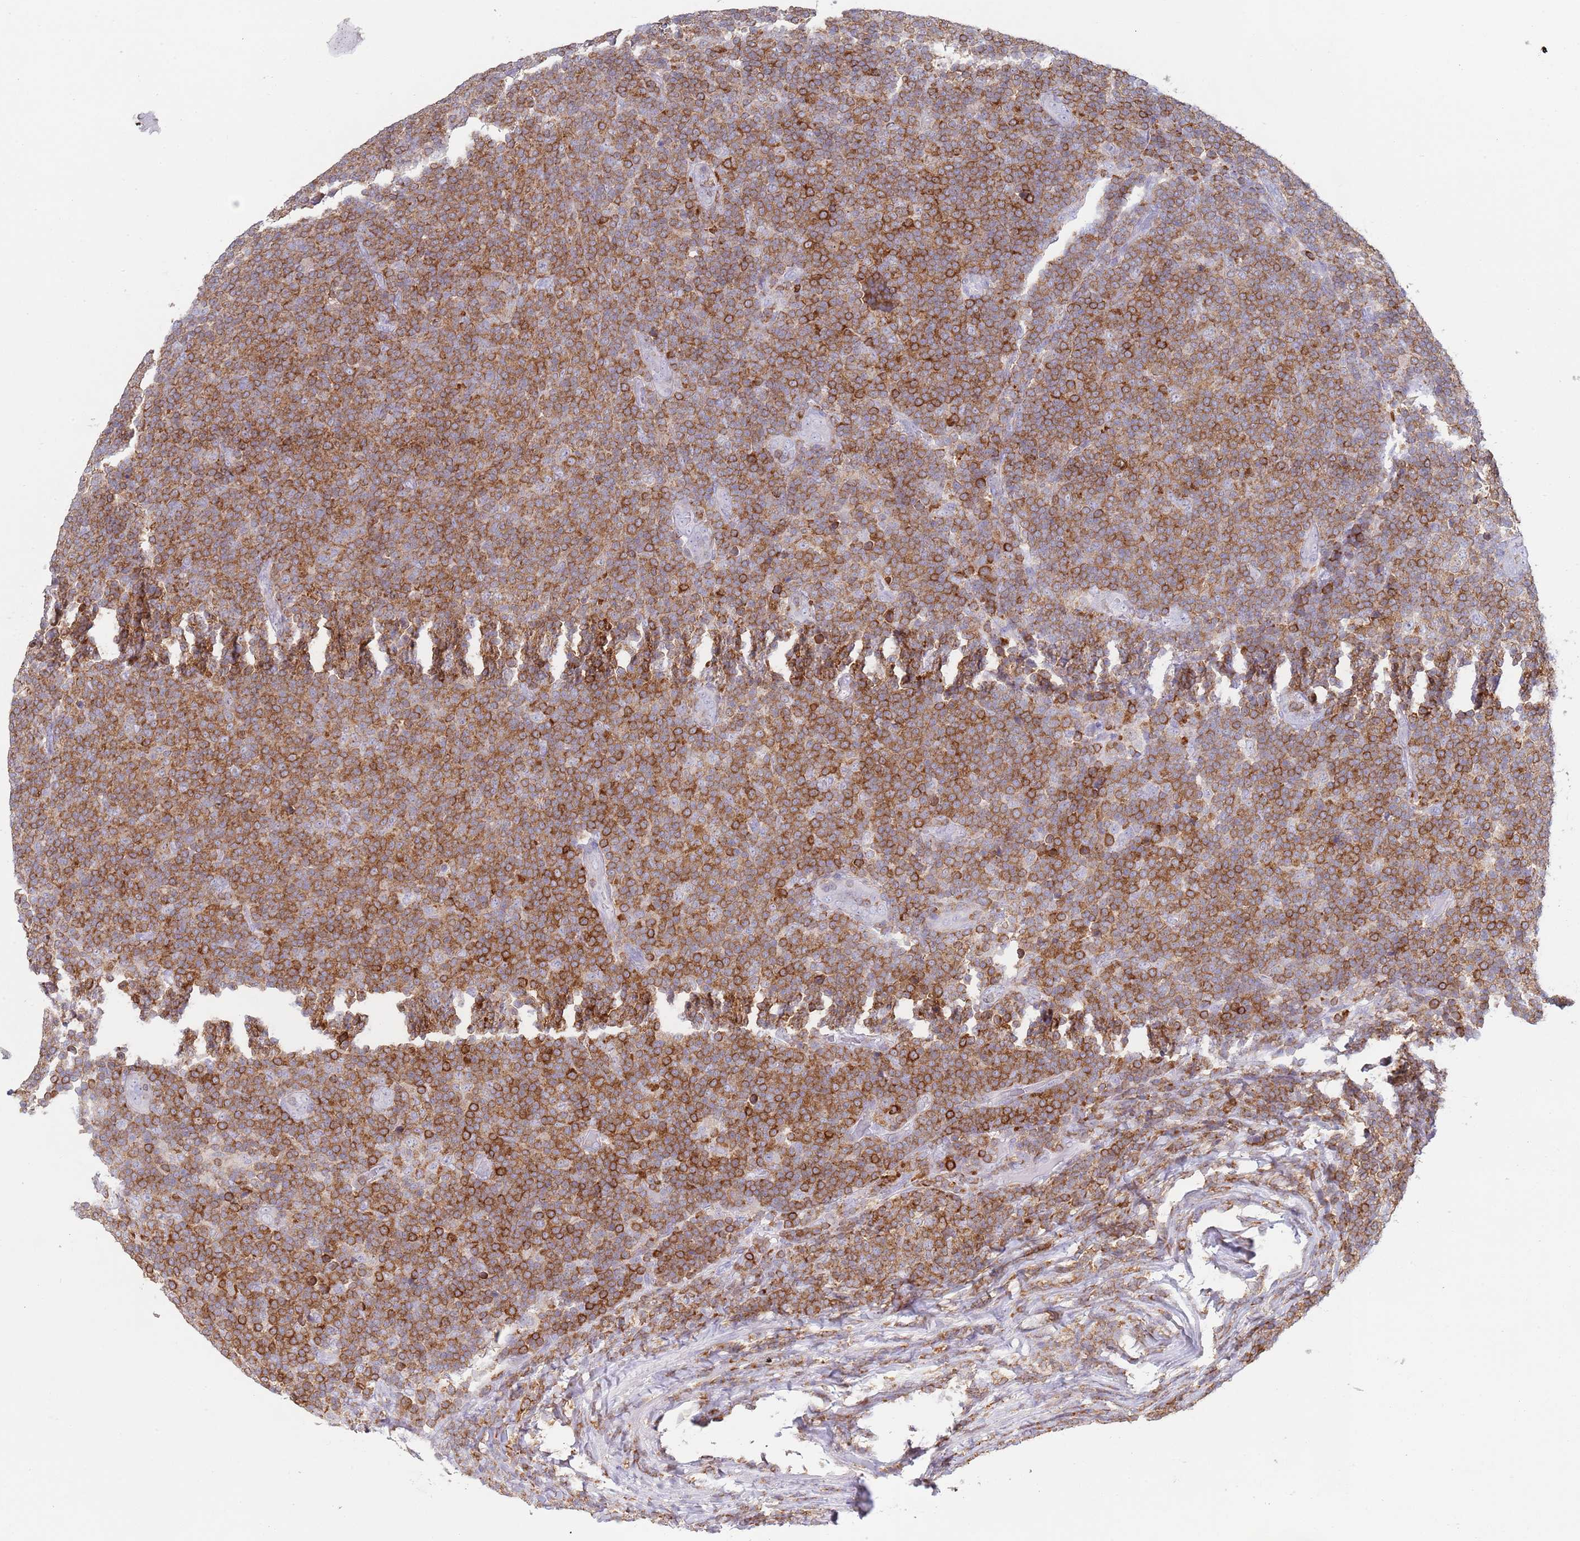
{"staining": {"intensity": "strong", "quantity": ">75%", "location": "cytoplasmic/membranous"}, "tissue": "lymphoma", "cell_type": "Tumor cells", "image_type": "cancer", "snomed": [{"axis": "morphology", "description": "Malignant lymphoma, non-Hodgkin's type, Low grade"}, {"axis": "topography", "description": "Lymph node"}], "caption": "Human low-grade malignant lymphoma, non-Hodgkin's type stained with a brown dye reveals strong cytoplasmic/membranous positive staining in approximately >75% of tumor cells.", "gene": "LPXN", "patient": {"sex": "male", "age": 66}}